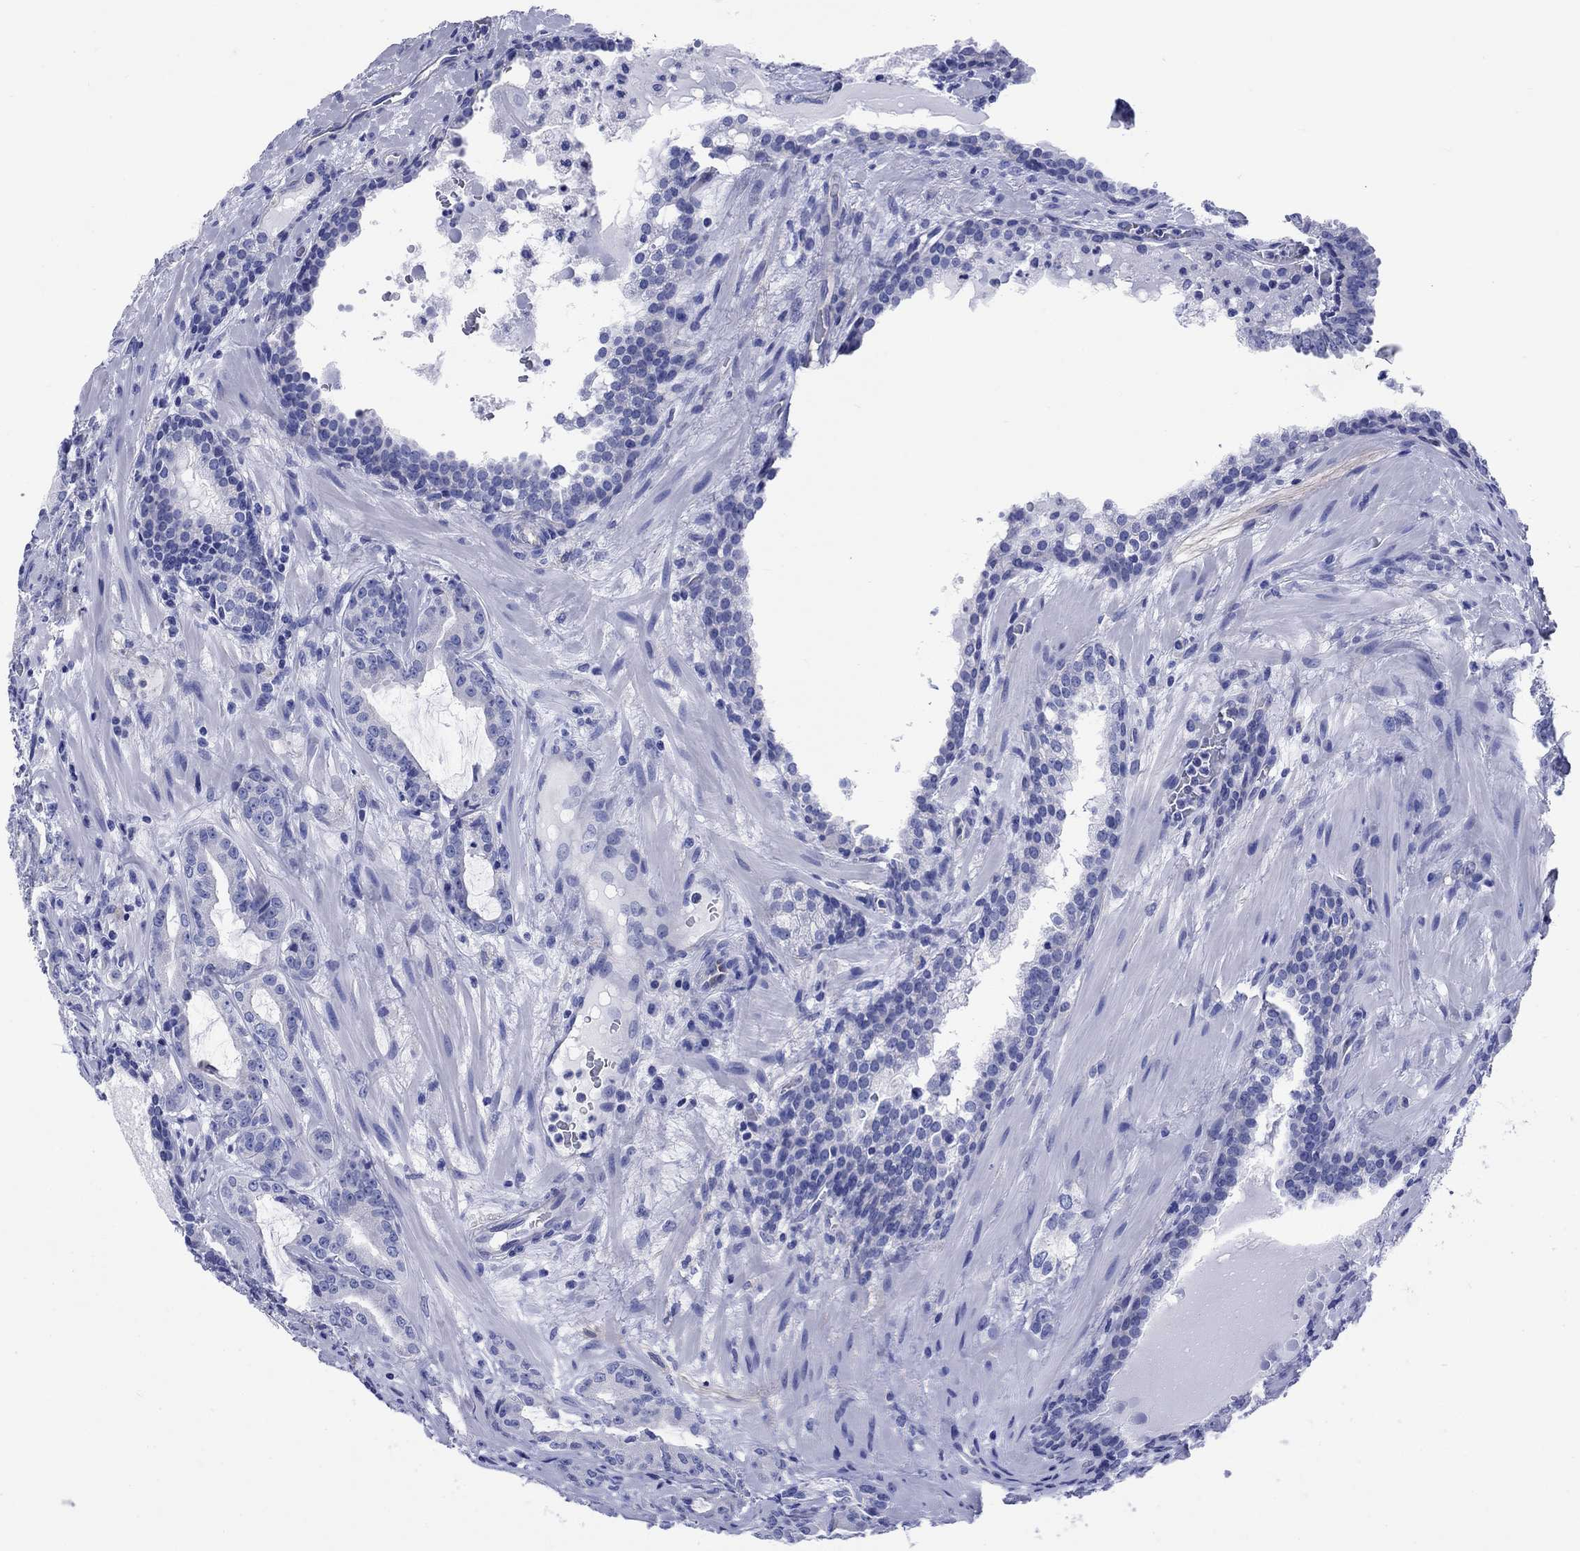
{"staining": {"intensity": "negative", "quantity": "none", "location": "none"}, "tissue": "prostate cancer", "cell_type": "Tumor cells", "image_type": "cancer", "snomed": [{"axis": "morphology", "description": "Adenocarcinoma, NOS"}, {"axis": "topography", "description": "Prostate"}], "caption": "Immunohistochemistry (IHC) photomicrograph of neoplastic tissue: human adenocarcinoma (prostate) stained with DAB shows no significant protein positivity in tumor cells.", "gene": "SLC1A2", "patient": {"sex": "male", "age": 69}}